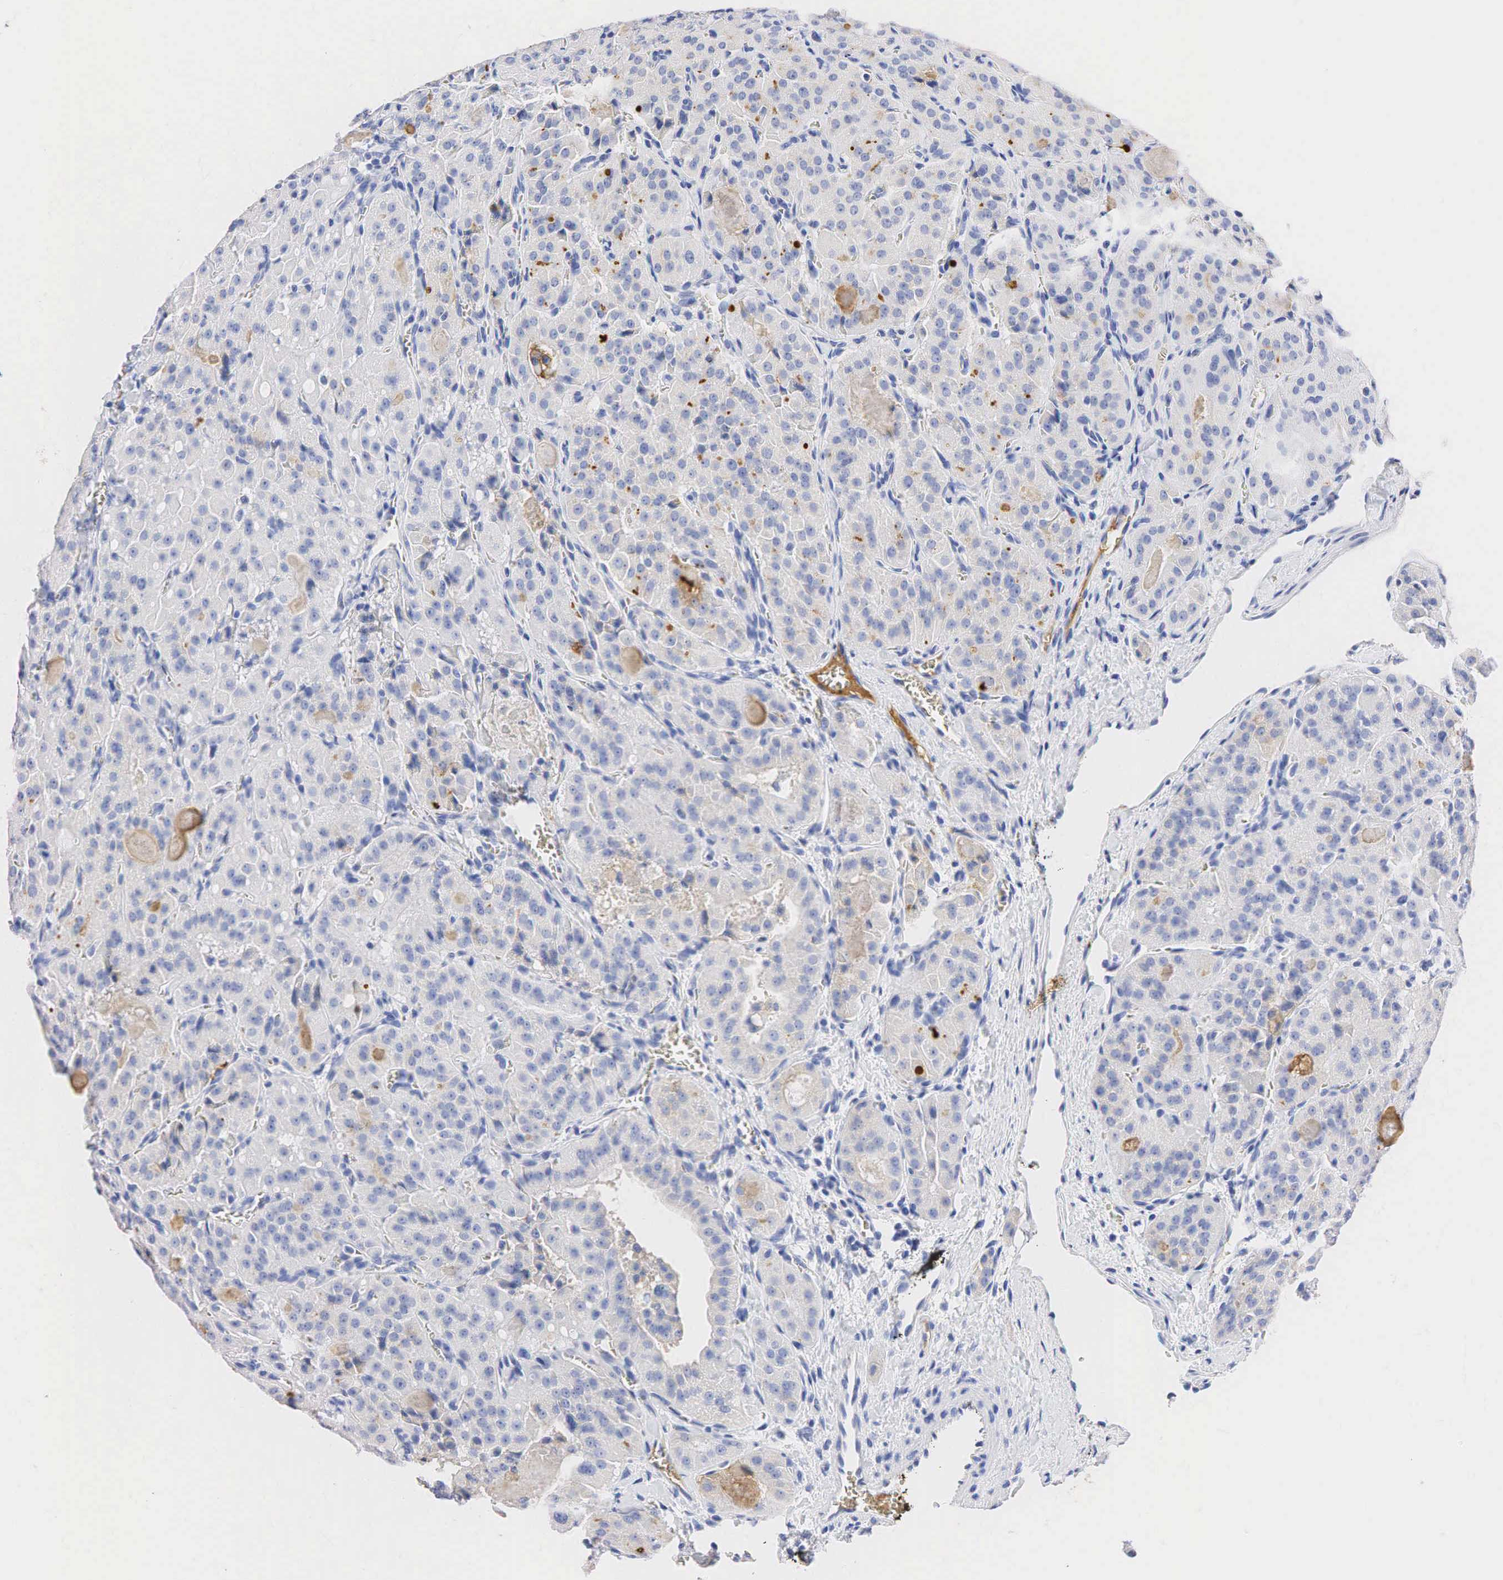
{"staining": {"intensity": "weak", "quantity": "<25%", "location": "cytoplasmic/membranous"}, "tissue": "thyroid cancer", "cell_type": "Tumor cells", "image_type": "cancer", "snomed": [{"axis": "morphology", "description": "Carcinoma, NOS"}, {"axis": "topography", "description": "Thyroid gland"}], "caption": "This histopathology image is of carcinoma (thyroid) stained with immunohistochemistry (IHC) to label a protein in brown with the nuclei are counter-stained blue. There is no staining in tumor cells. (Stains: DAB (3,3'-diaminobenzidine) IHC with hematoxylin counter stain, Microscopy: brightfield microscopy at high magnification).", "gene": "SST", "patient": {"sex": "male", "age": 76}}